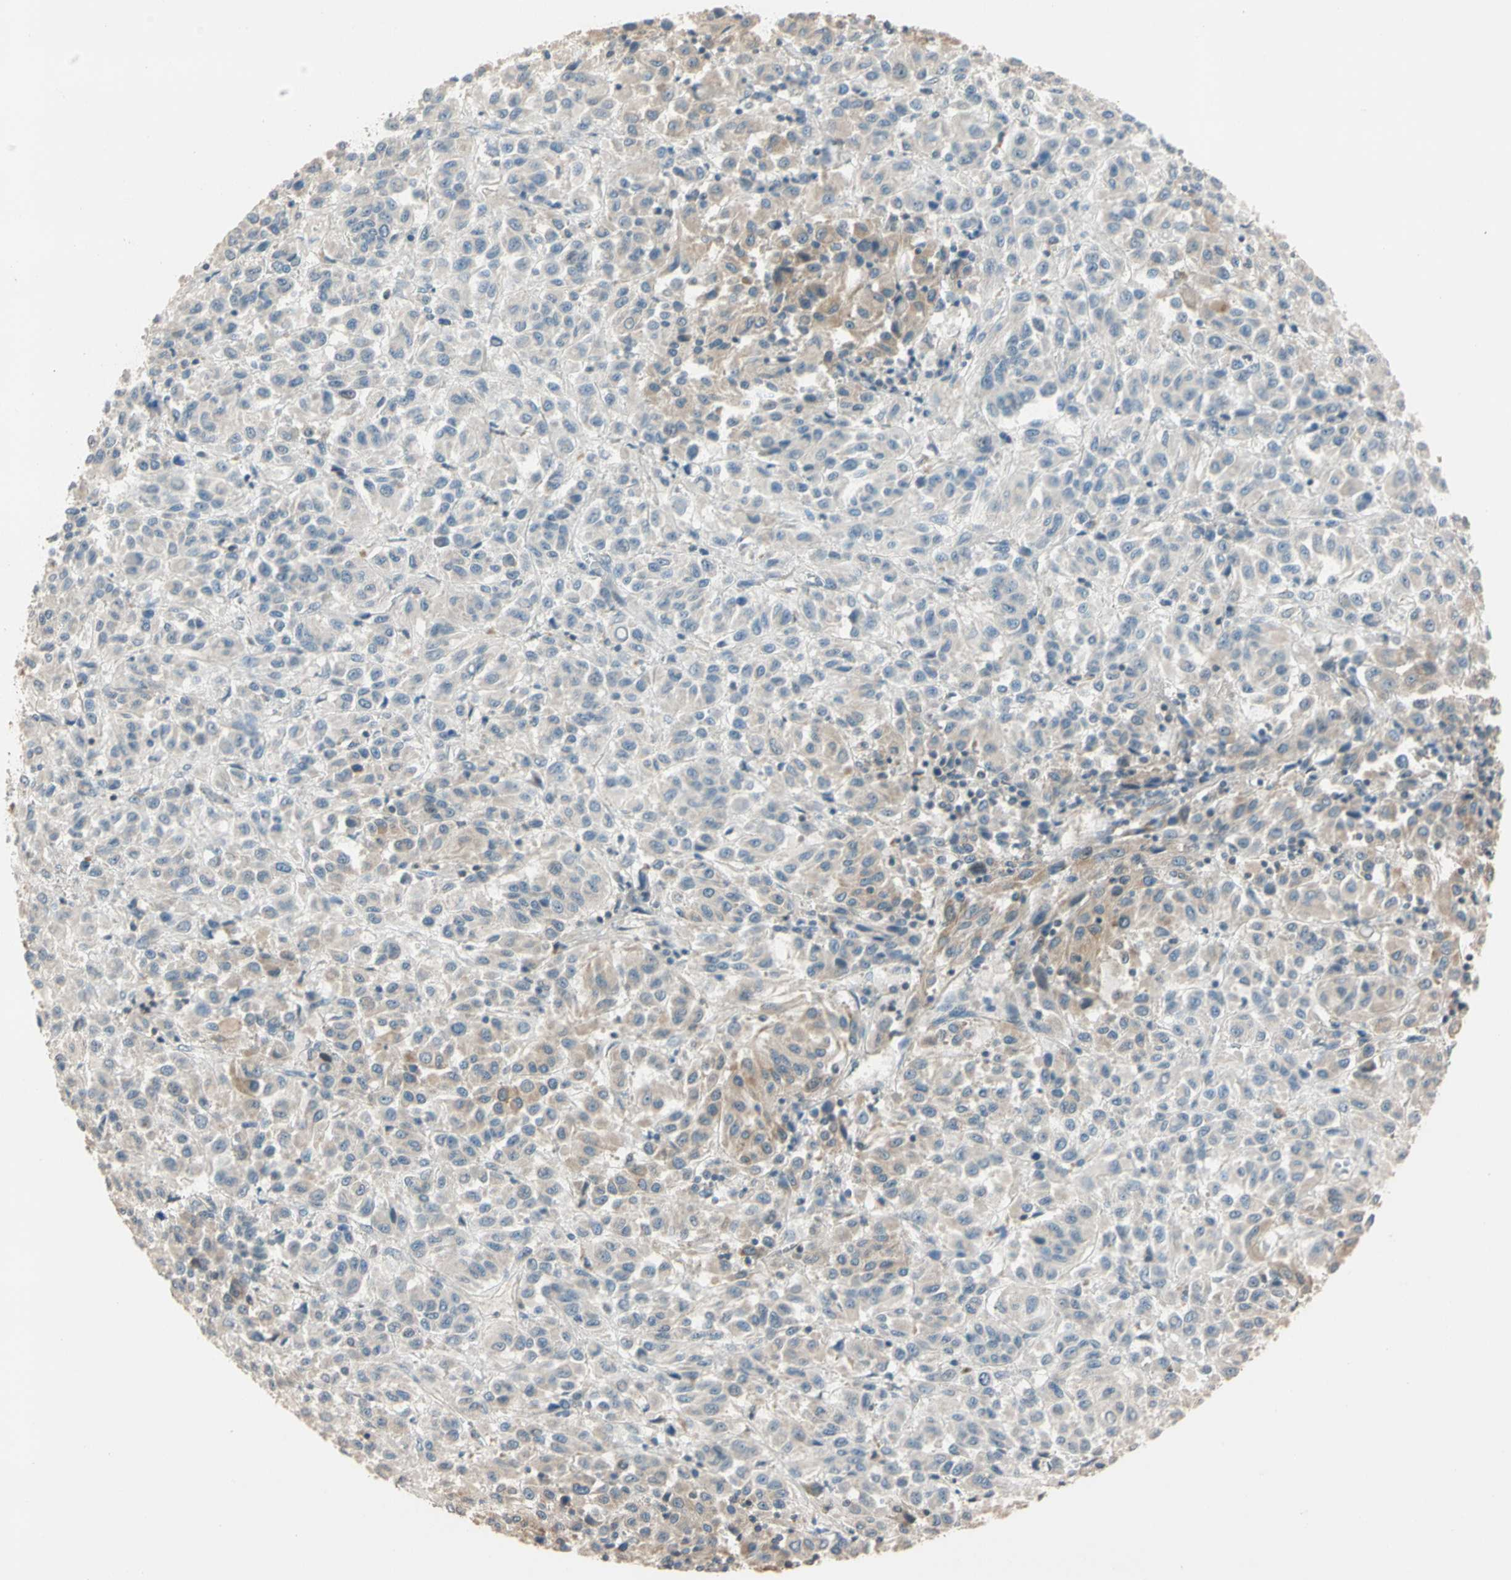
{"staining": {"intensity": "weak", "quantity": "25%-75%", "location": "cytoplasmic/membranous"}, "tissue": "melanoma", "cell_type": "Tumor cells", "image_type": "cancer", "snomed": [{"axis": "morphology", "description": "Malignant melanoma, Metastatic site"}, {"axis": "topography", "description": "Lung"}], "caption": "The photomicrograph demonstrates a brown stain indicating the presence of a protein in the cytoplasmic/membranous of tumor cells in melanoma.", "gene": "MAP3K7", "patient": {"sex": "male", "age": 64}}